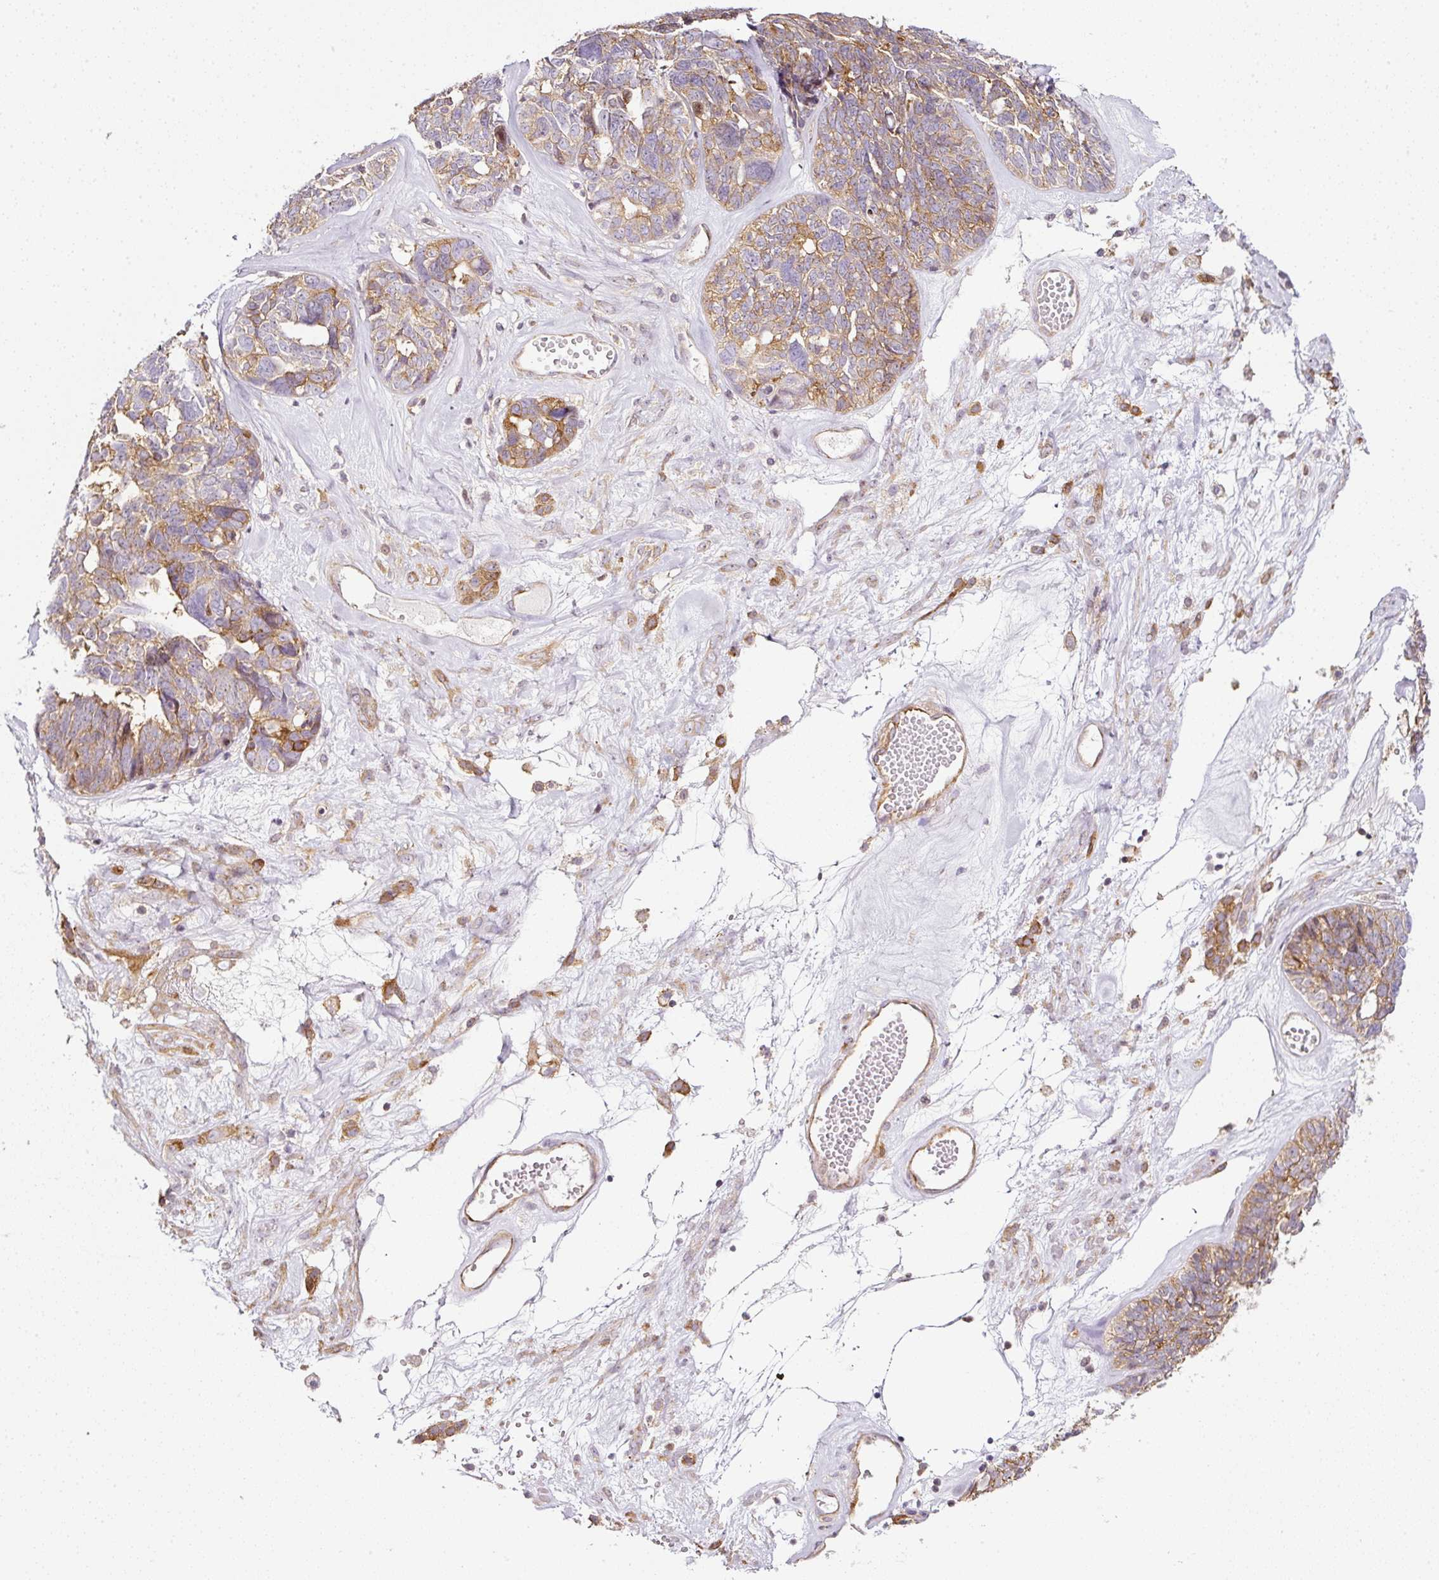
{"staining": {"intensity": "moderate", "quantity": ">75%", "location": "cytoplasmic/membranous"}, "tissue": "ovarian cancer", "cell_type": "Tumor cells", "image_type": "cancer", "snomed": [{"axis": "morphology", "description": "Cystadenocarcinoma, serous, NOS"}, {"axis": "topography", "description": "Ovary"}], "caption": "Tumor cells show moderate cytoplasmic/membranous staining in approximately >75% of cells in ovarian cancer.", "gene": "SCNM1", "patient": {"sex": "female", "age": 79}}